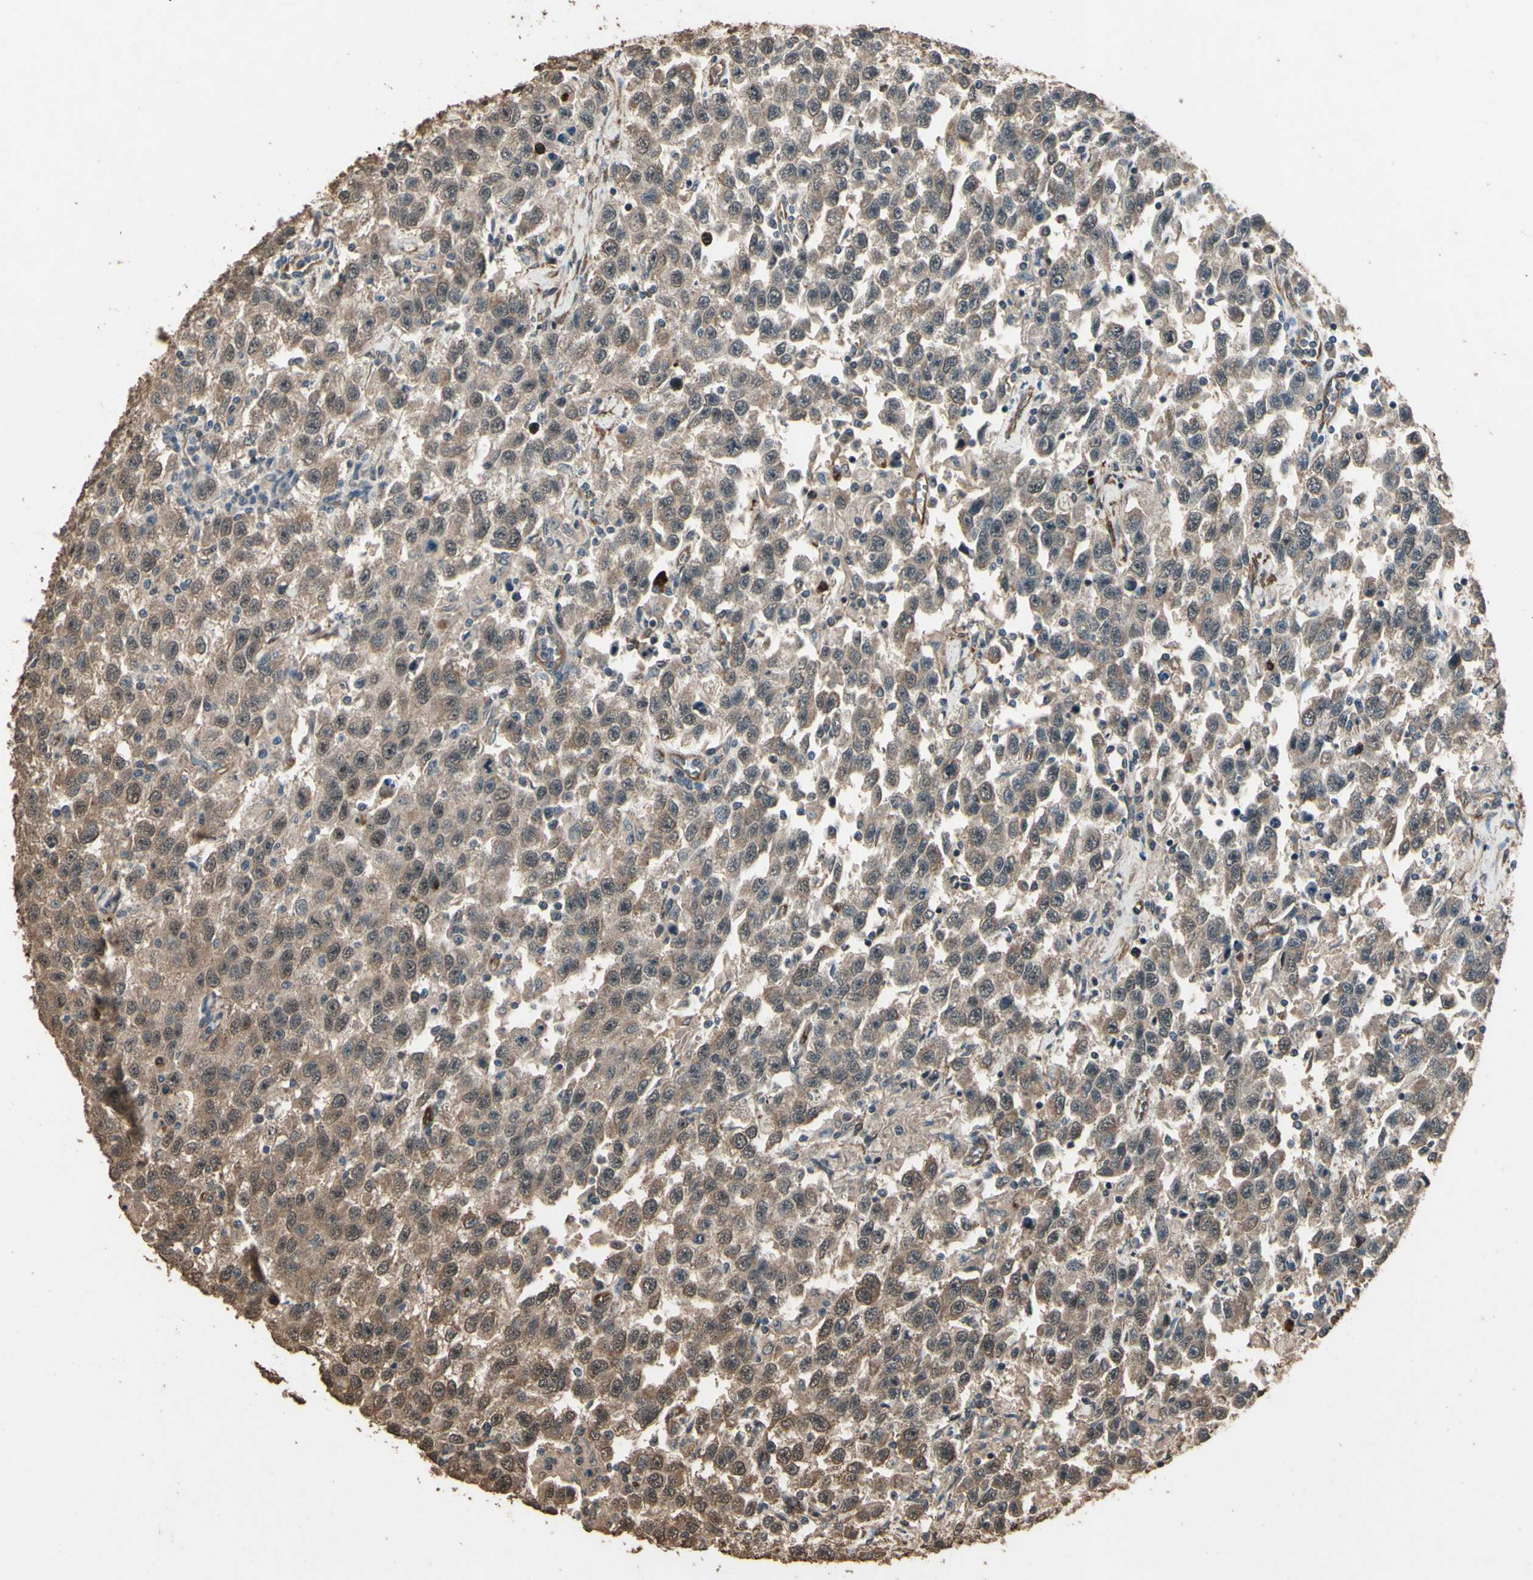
{"staining": {"intensity": "moderate", "quantity": ">75%", "location": "cytoplasmic/membranous"}, "tissue": "testis cancer", "cell_type": "Tumor cells", "image_type": "cancer", "snomed": [{"axis": "morphology", "description": "Seminoma, NOS"}, {"axis": "topography", "description": "Testis"}], "caption": "The micrograph displays staining of testis cancer, revealing moderate cytoplasmic/membranous protein expression (brown color) within tumor cells.", "gene": "TSPO", "patient": {"sex": "male", "age": 41}}